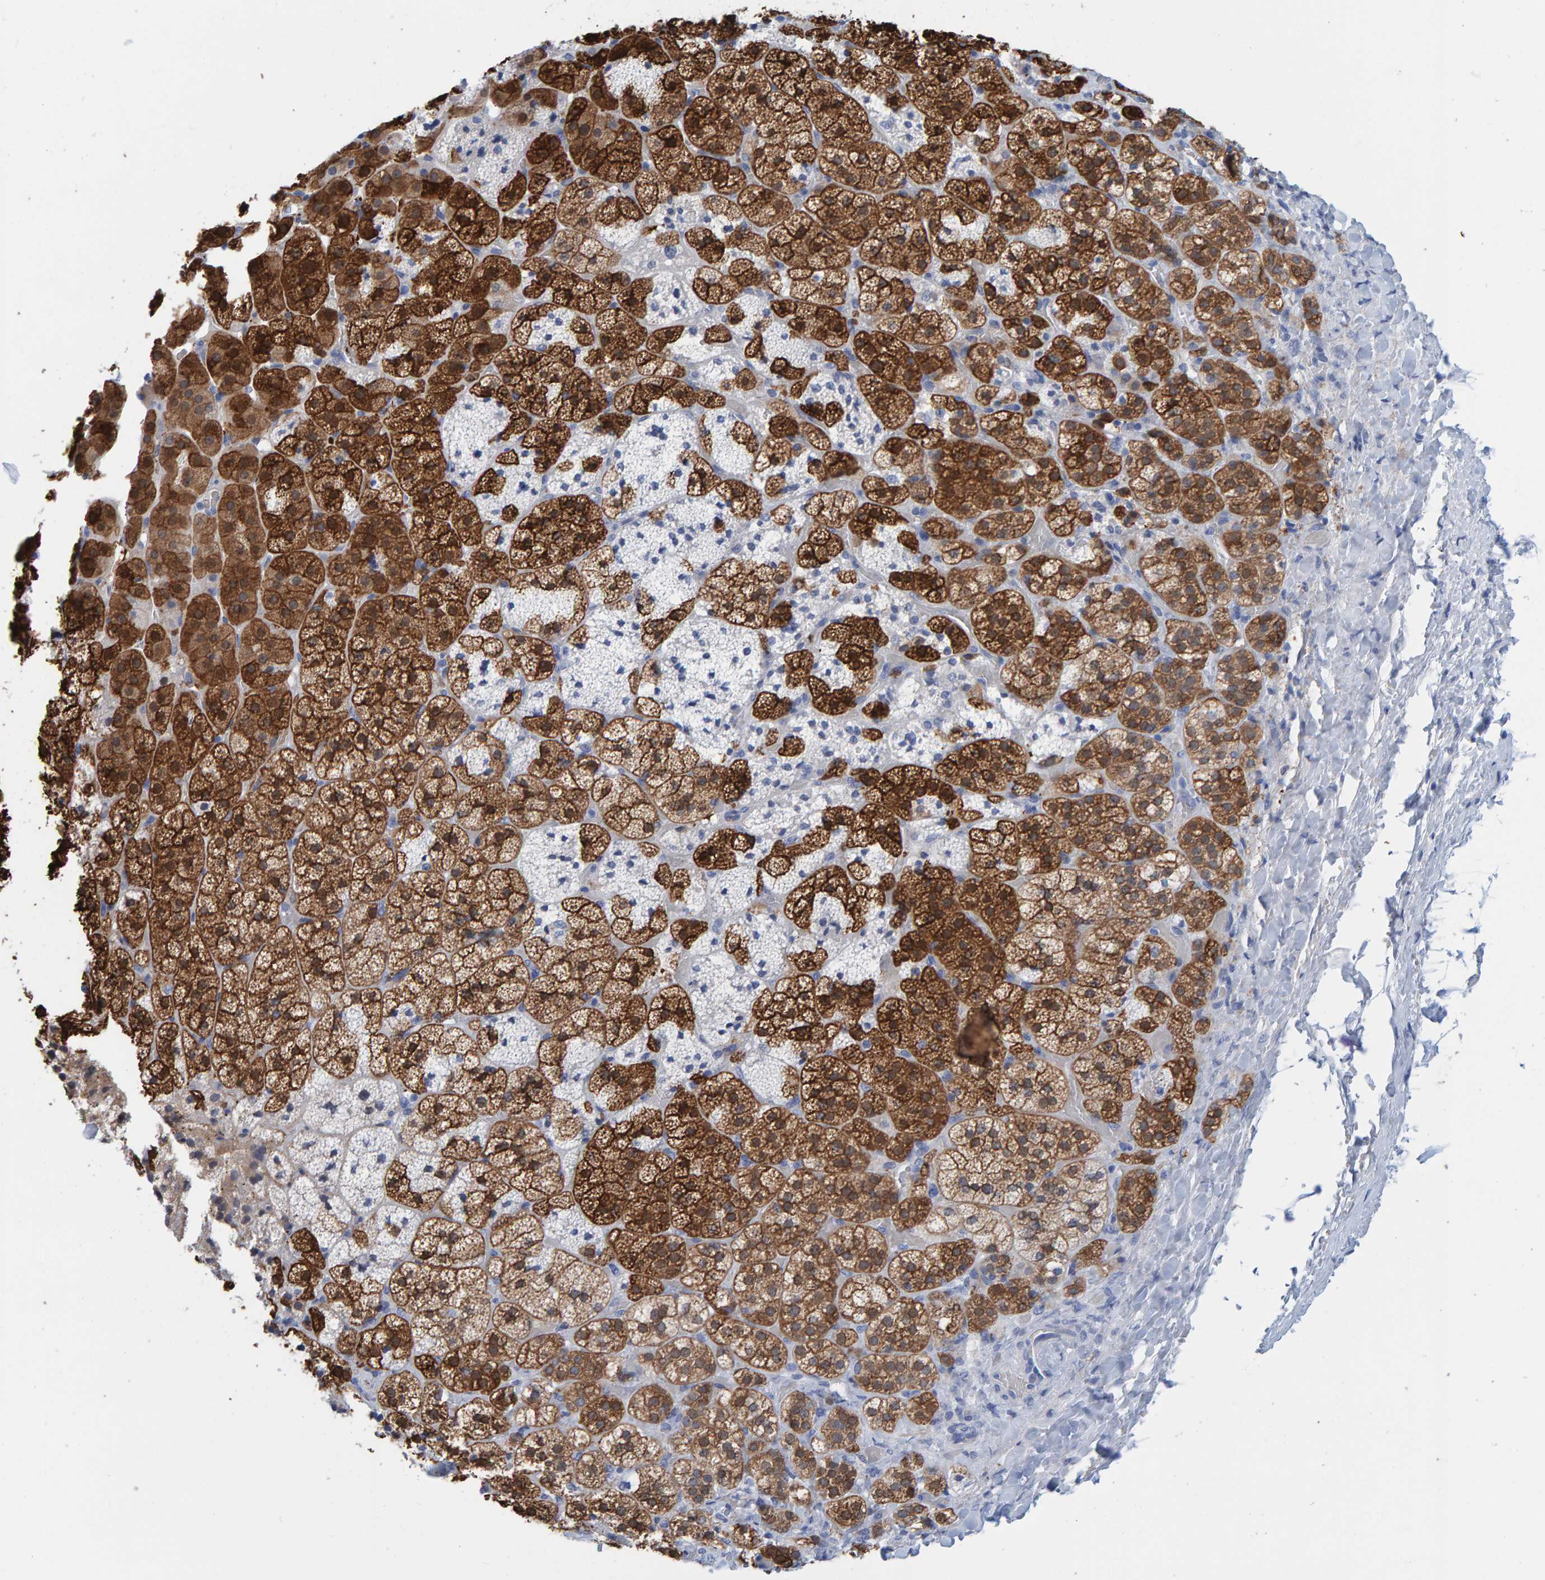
{"staining": {"intensity": "strong", "quantity": ">75%", "location": "cytoplasmic/membranous"}, "tissue": "adrenal gland", "cell_type": "Glandular cells", "image_type": "normal", "snomed": [{"axis": "morphology", "description": "Normal tissue, NOS"}, {"axis": "topography", "description": "Adrenal gland"}], "caption": "Strong cytoplasmic/membranous positivity for a protein is appreciated in about >75% of glandular cells of unremarkable adrenal gland using immunohistochemistry (IHC).", "gene": "KLHL11", "patient": {"sex": "female", "age": 44}}